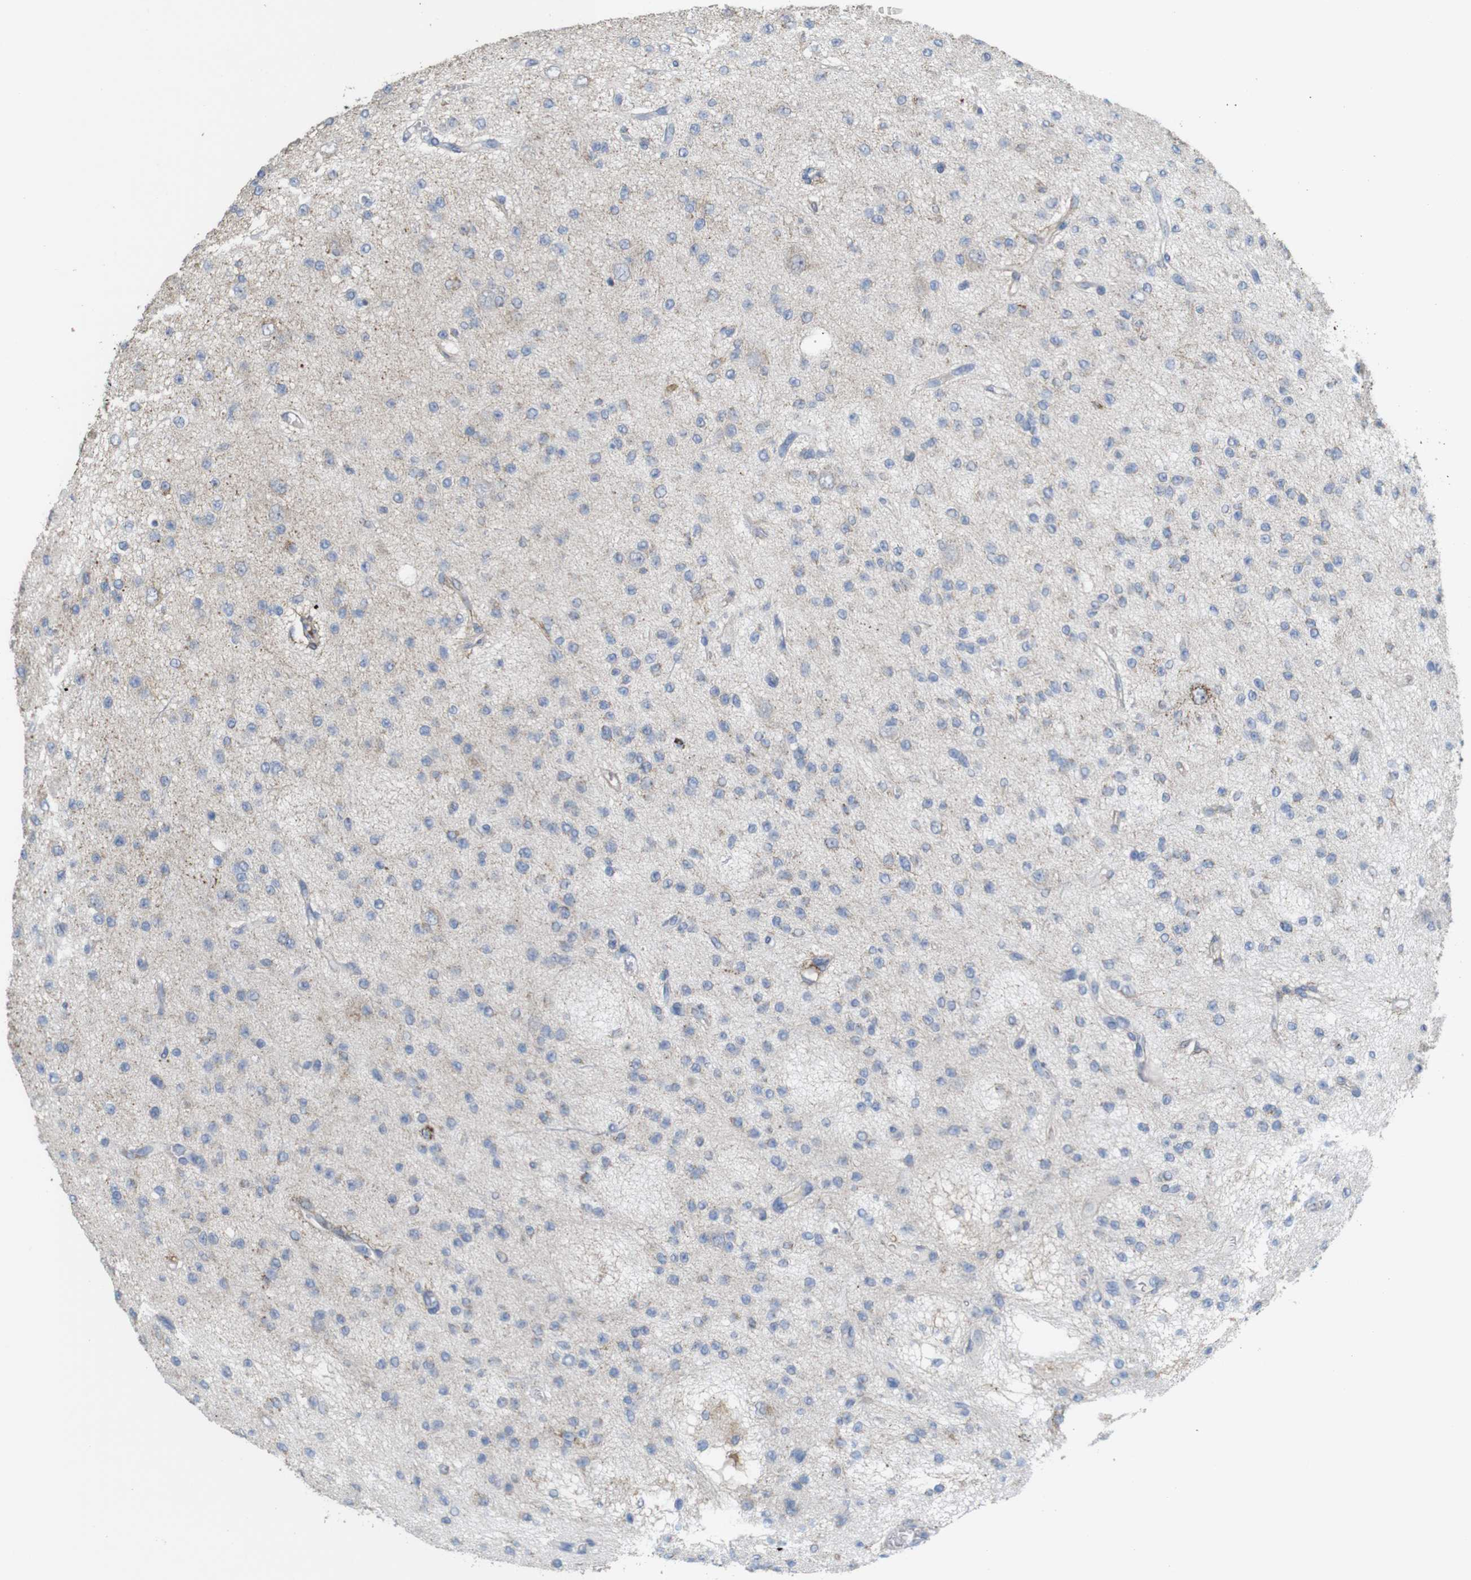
{"staining": {"intensity": "negative", "quantity": "none", "location": "none"}, "tissue": "glioma", "cell_type": "Tumor cells", "image_type": "cancer", "snomed": [{"axis": "morphology", "description": "Glioma, malignant, Low grade"}, {"axis": "topography", "description": "Brain"}], "caption": "Histopathology image shows no protein positivity in tumor cells of glioma tissue.", "gene": "PTPRR", "patient": {"sex": "male", "age": 38}}